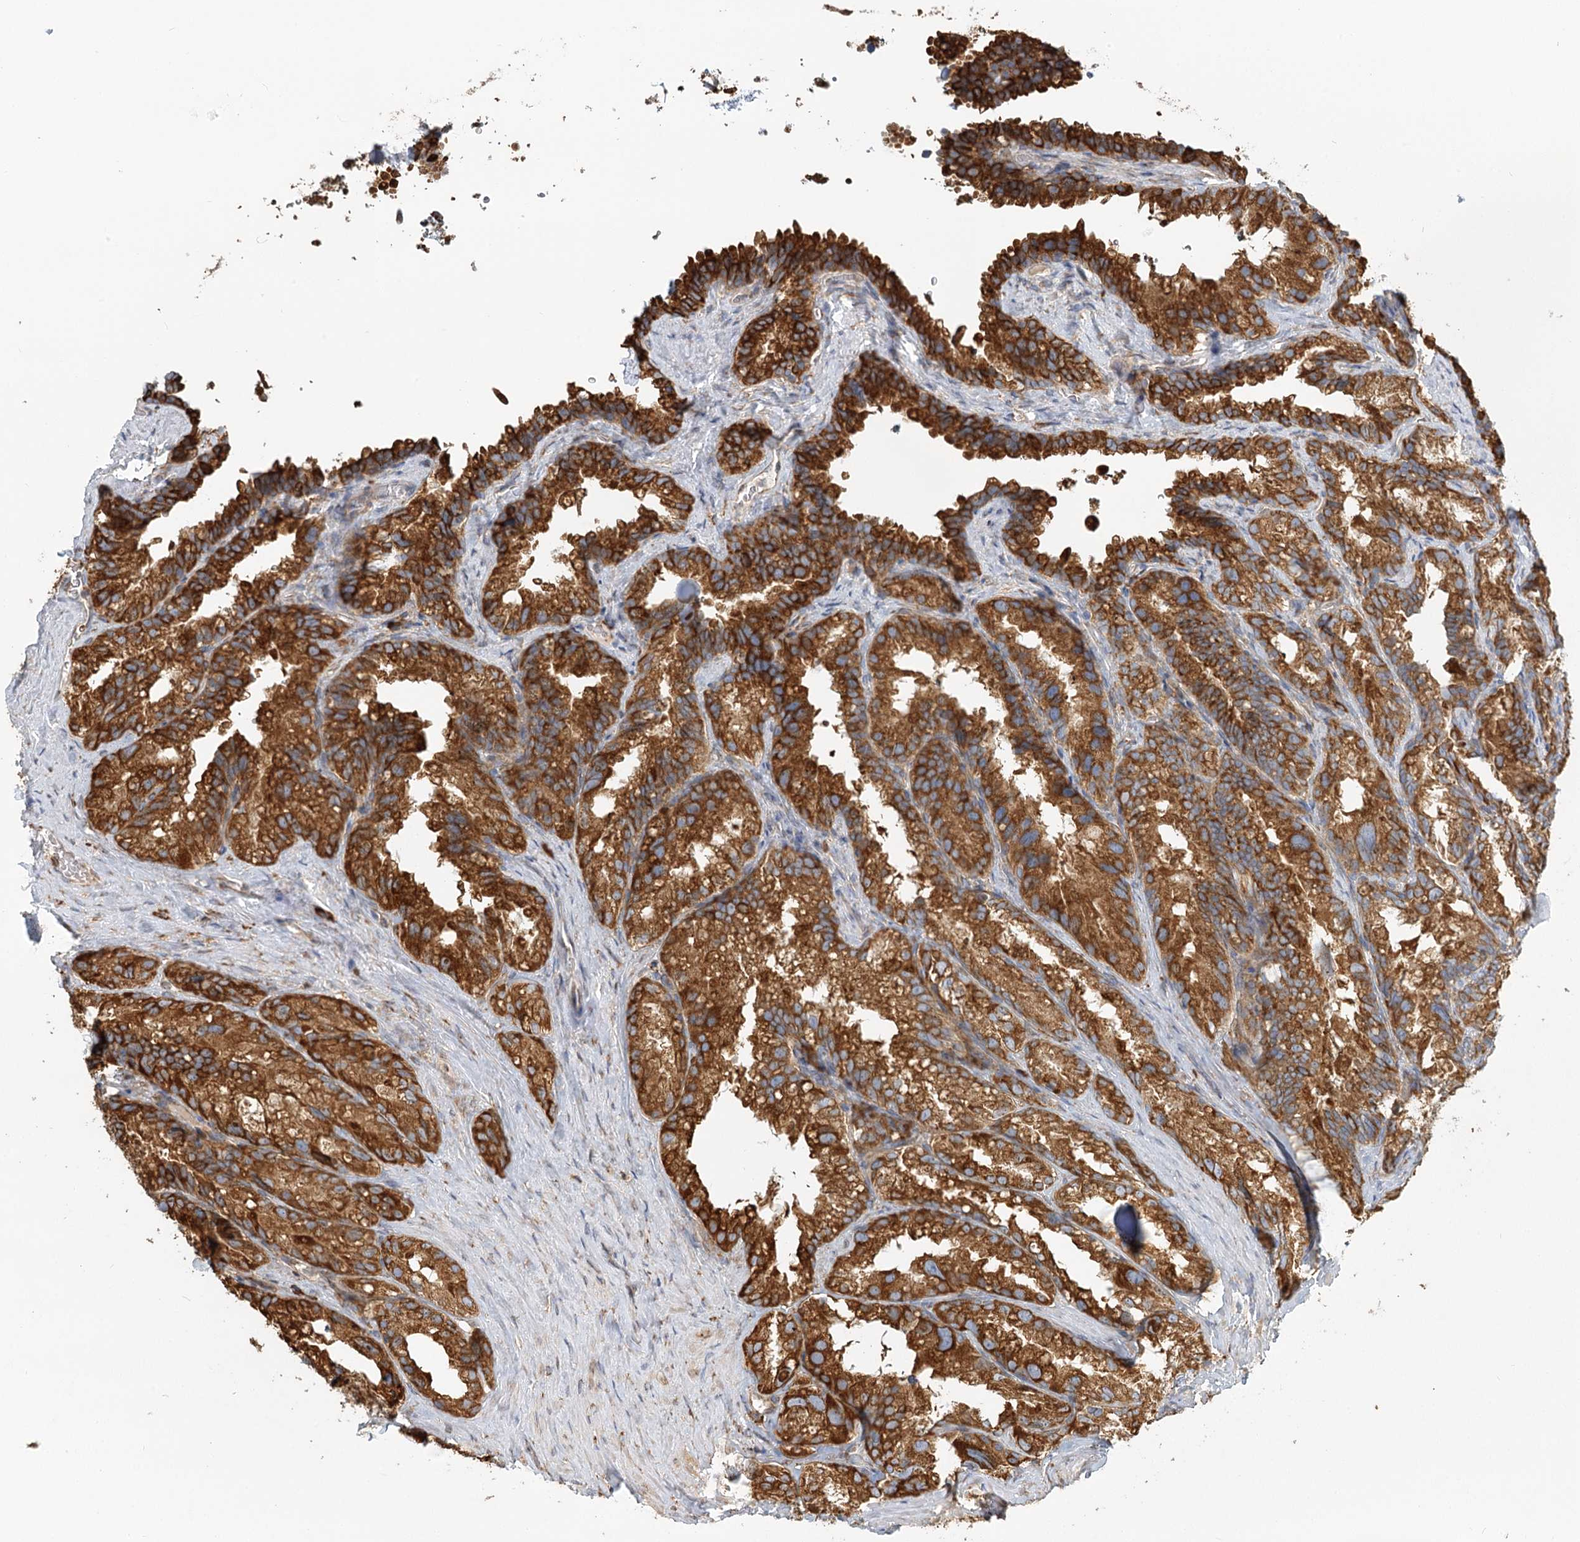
{"staining": {"intensity": "strong", "quantity": ">75%", "location": "cytoplasmic/membranous"}, "tissue": "seminal vesicle", "cell_type": "Glandular cells", "image_type": "normal", "snomed": [{"axis": "morphology", "description": "Normal tissue, NOS"}, {"axis": "topography", "description": "Seminal veicle"}], "caption": "Human seminal vesicle stained for a protein (brown) exhibits strong cytoplasmic/membranous positive staining in about >75% of glandular cells.", "gene": "TAS1R1", "patient": {"sex": "male", "age": 60}}